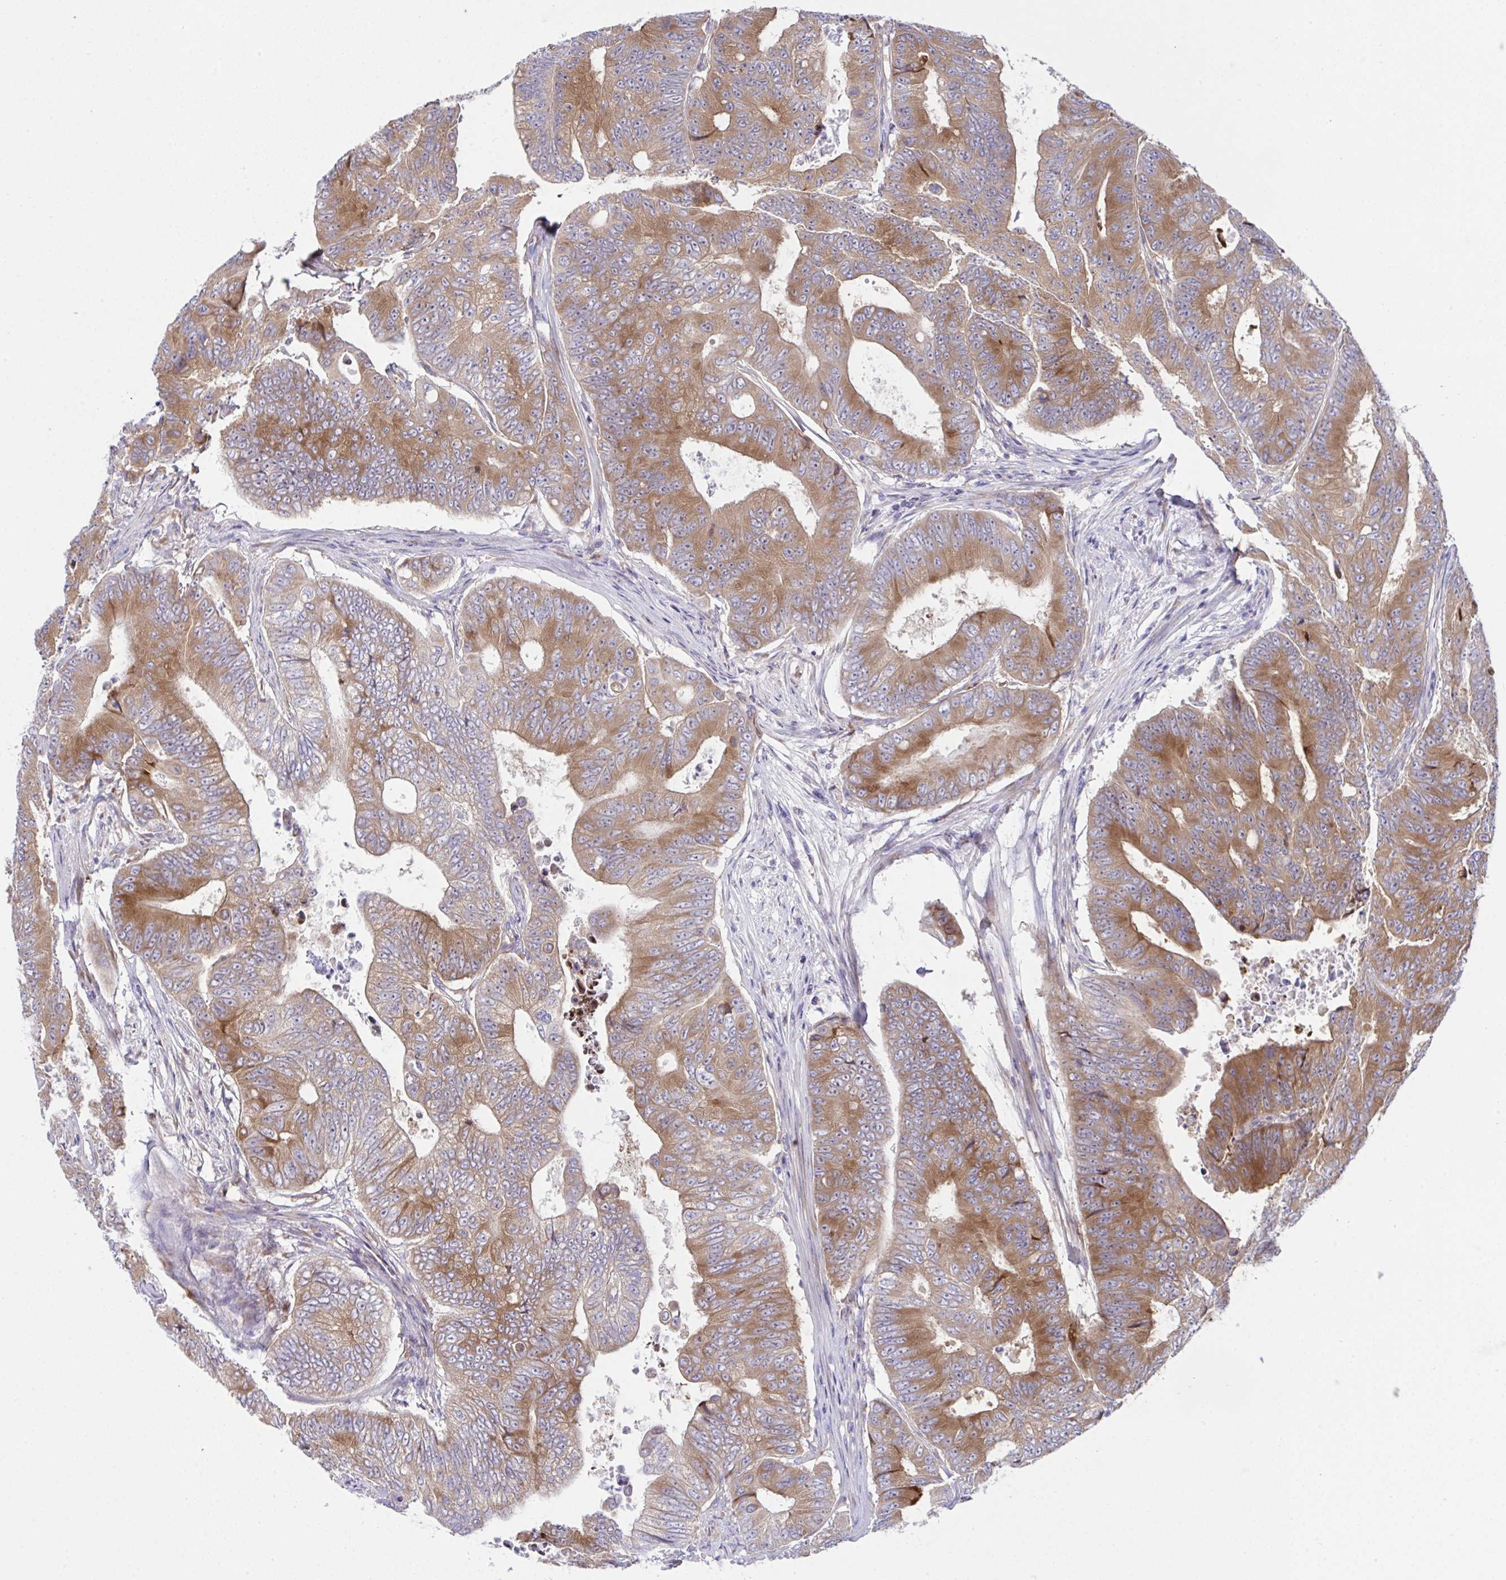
{"staining": {"intensity": "moderate", "quantity": ">75%", "location": "cytoplasmic/membranous"}, "tissue": "colorectal cancer", "cell_type": "Tumor cells", "image_type": "cancer", "snomed": [{"axis": "morphology", "description": "Adenocarcinoma, NOS"}, {"axis": "topography", "description": "Colon"}], "caption": "Immunohistochemical staining of colorectal adenocarcinoma reveals medium levels of moderate cytoplasmic/membranous positivity in approximately >75% of tumor cells.", "gene": "FAU", "patient": {"sex": "female", "age": 48}}